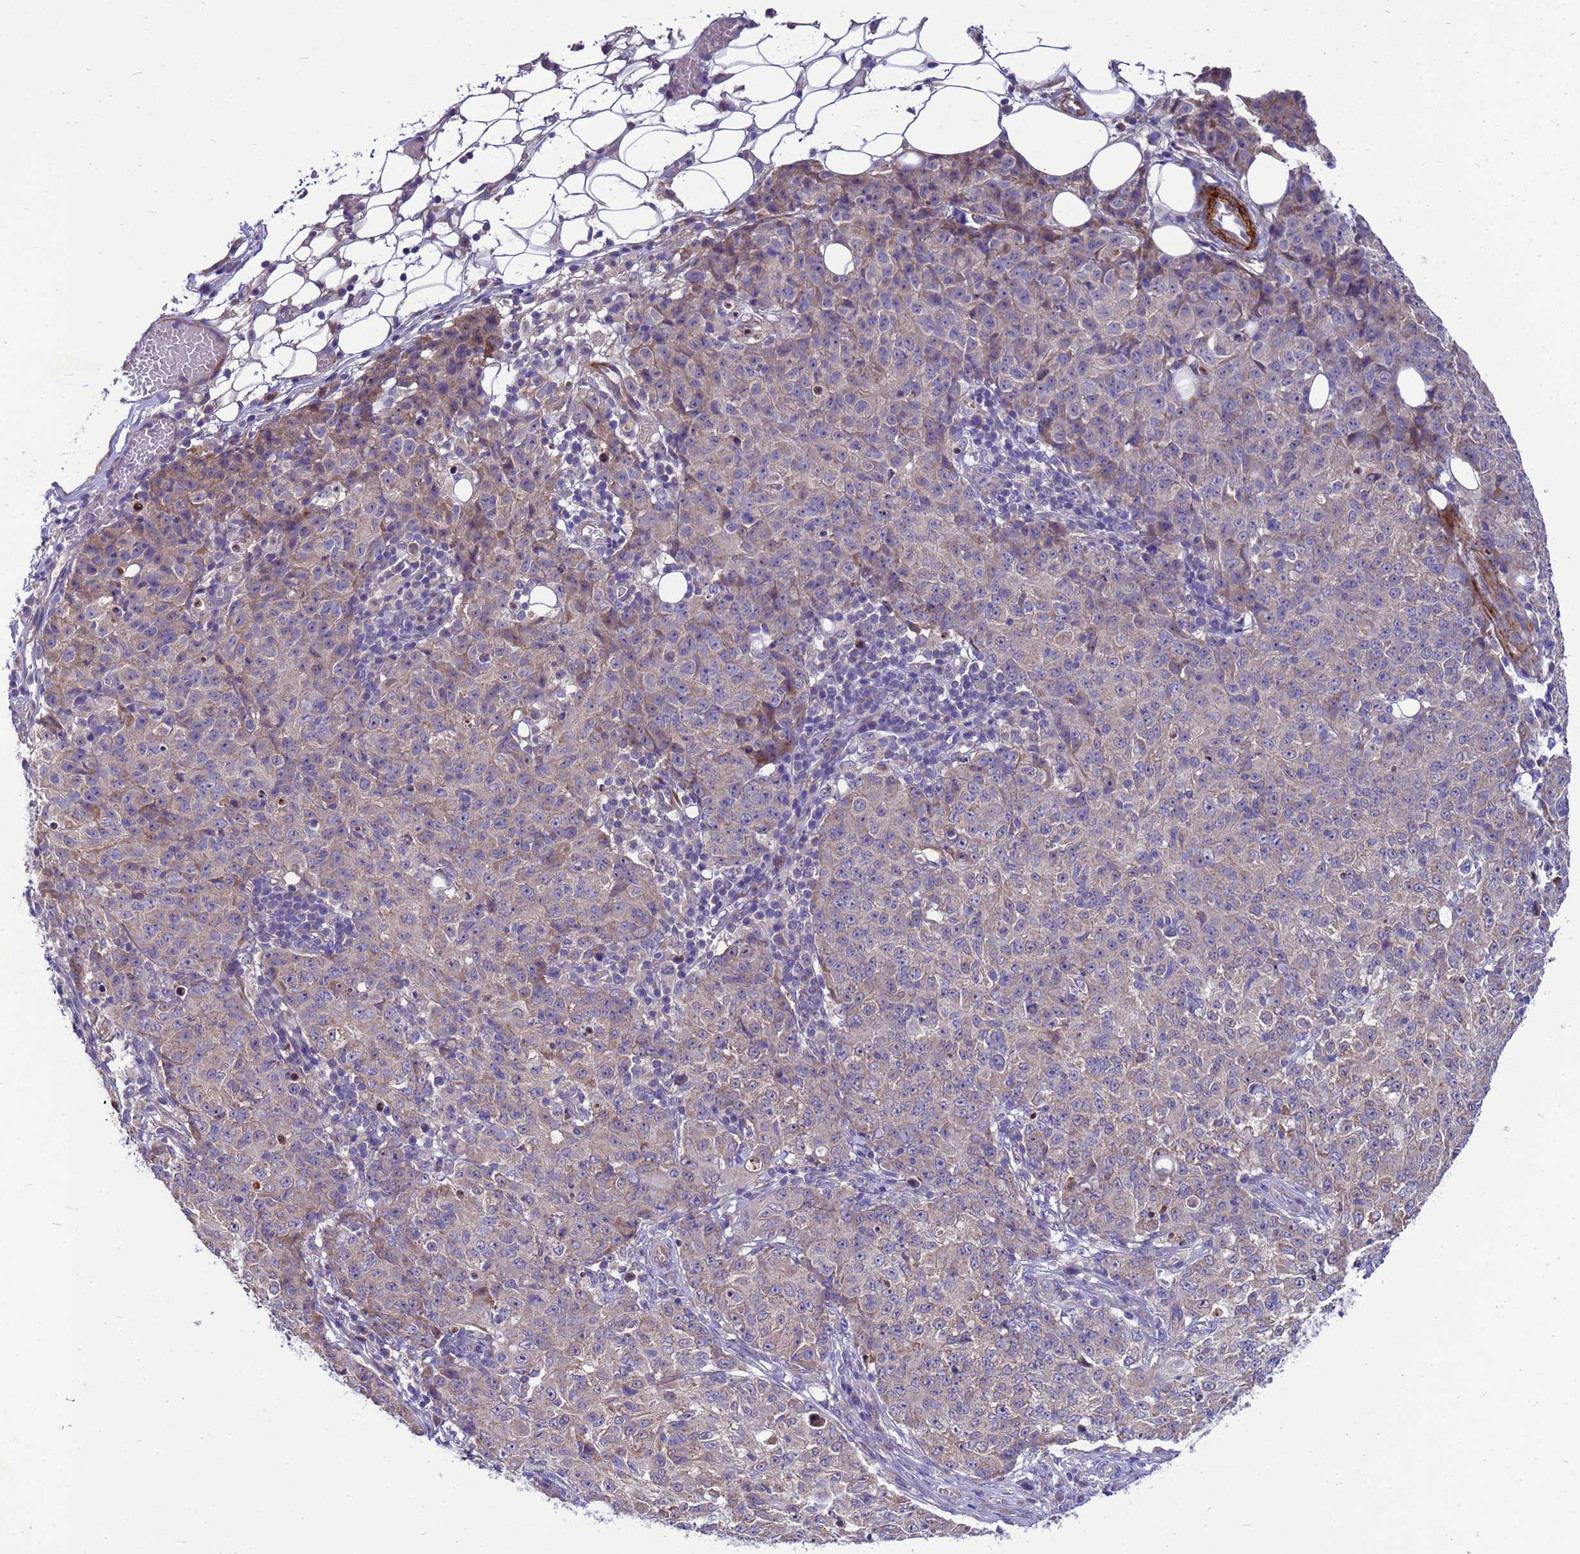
{"staining": {"intensity": "weak", "quantity": "<25%", "location": "cytoplasmic/membranous"}, "tissue": "ovarian cancer", "cell_type": "Tumor cells", "image_type": "cancer", "snomed": [{"axis": "morphology", "description": "Carcinoma, endometroid"}, {"axis": "topography", "description": "Ovary"}], "caption": "High power microscopy micrograph of an IHC histopathology image of ovarian cancer, revealing no significant expression in tumor cells.", "gene": "POP7", "patient": {"sex": "female", "age": 42}}